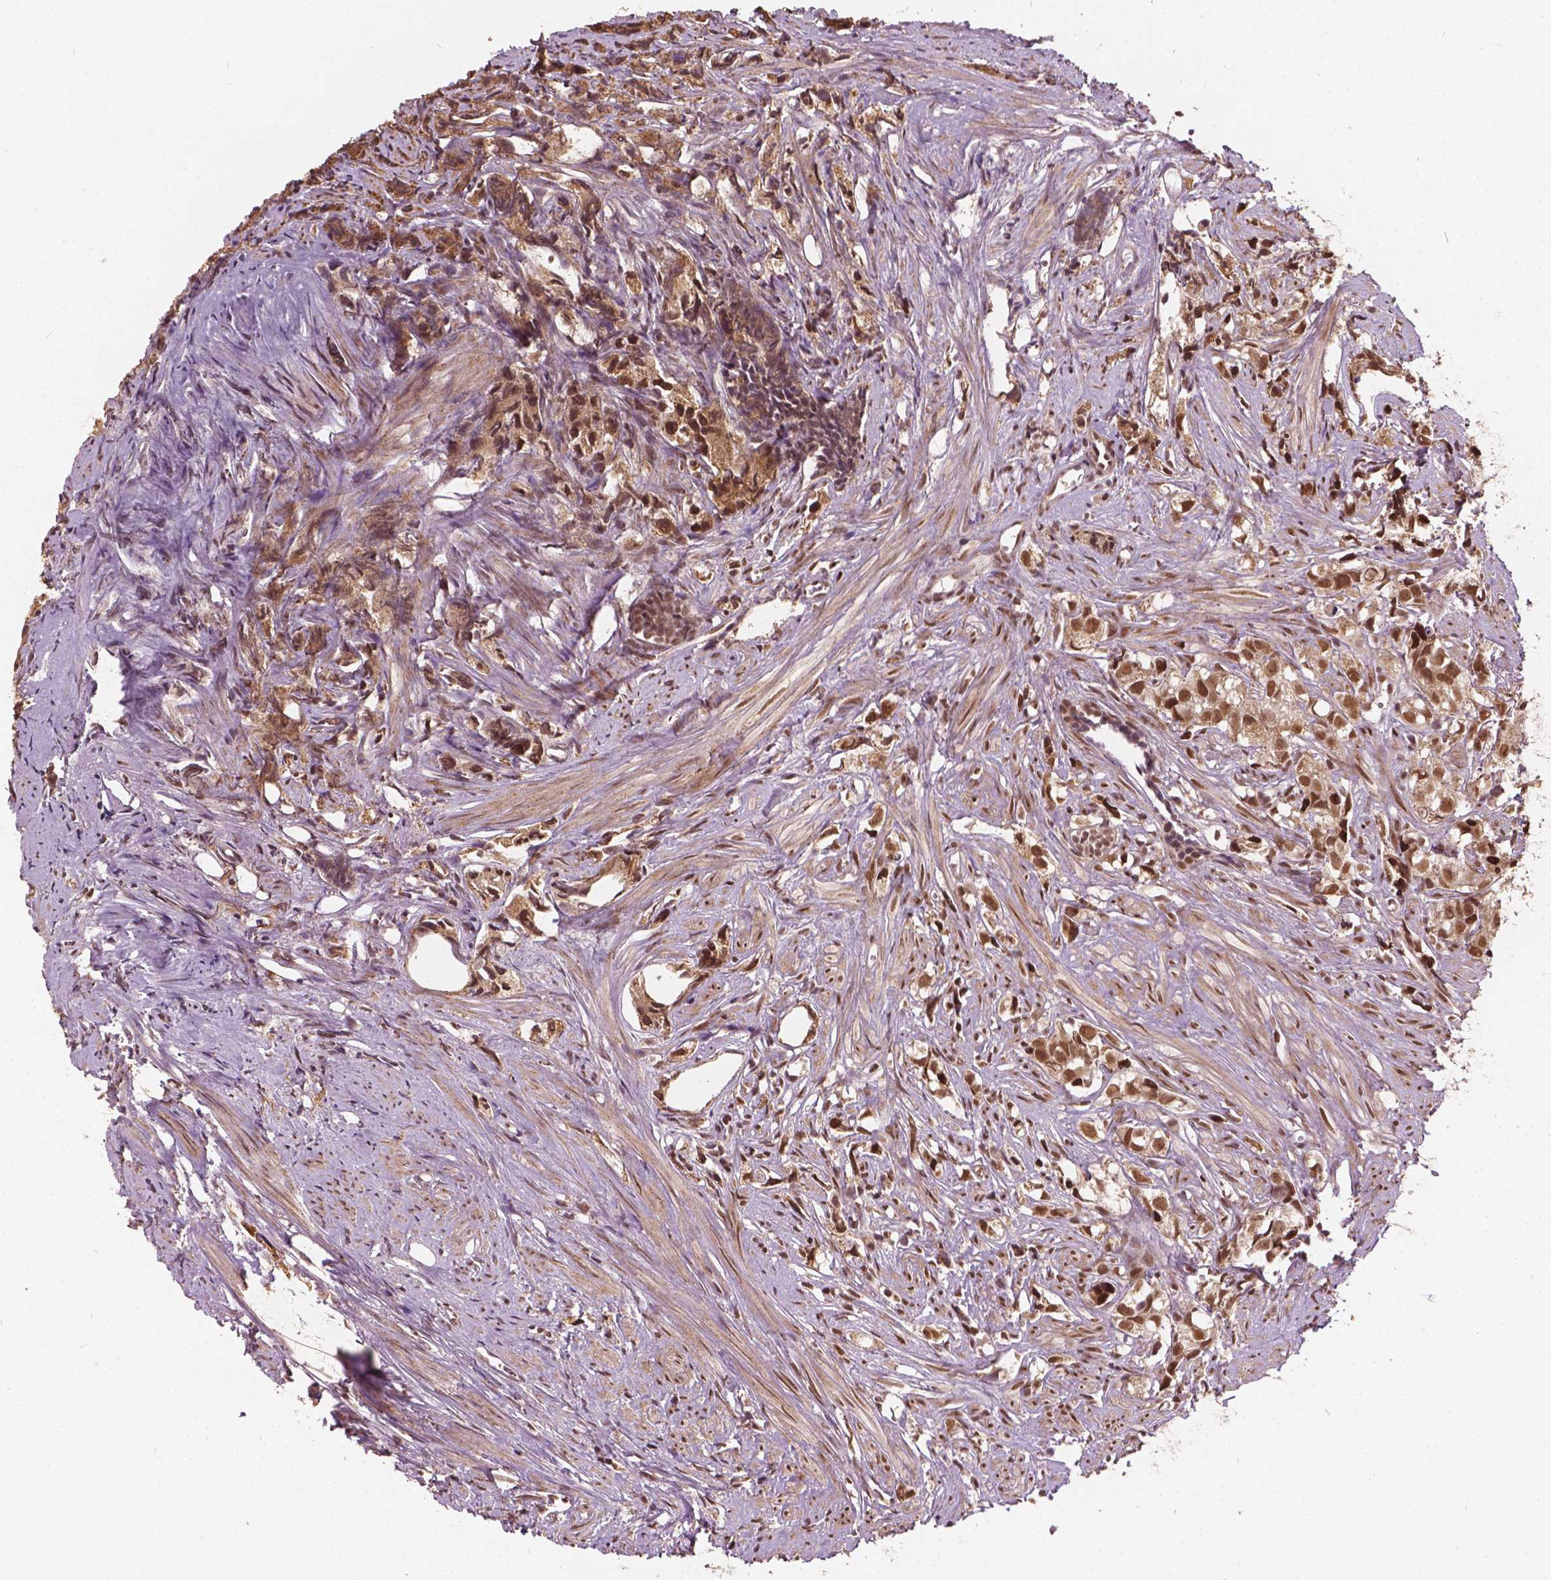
{"staining": {"intensity": "moderate", "quantity": ">75%", "location": "cytoplasmic/membranous,nuclear"}, "tissue": "prostate cancer", "cell_type": "Tumor cells", "image_type": "cancer", "snomed": [{"axis": "morphology", "description": "Adenocarcinoma, High grade"}, {"axis": "topography", "description": "Prostate"}], "caption": "A brown stain labels moderate cytoplasmic/membranous and nuclear positivity of a protein in adenocarcinoma (high-grade) (prostate) tumor cells. (DAB IHC with brightfield microscopy, high magnification).", "gene": "GPS2", "patient": {"sex": "male", "age": 68}}